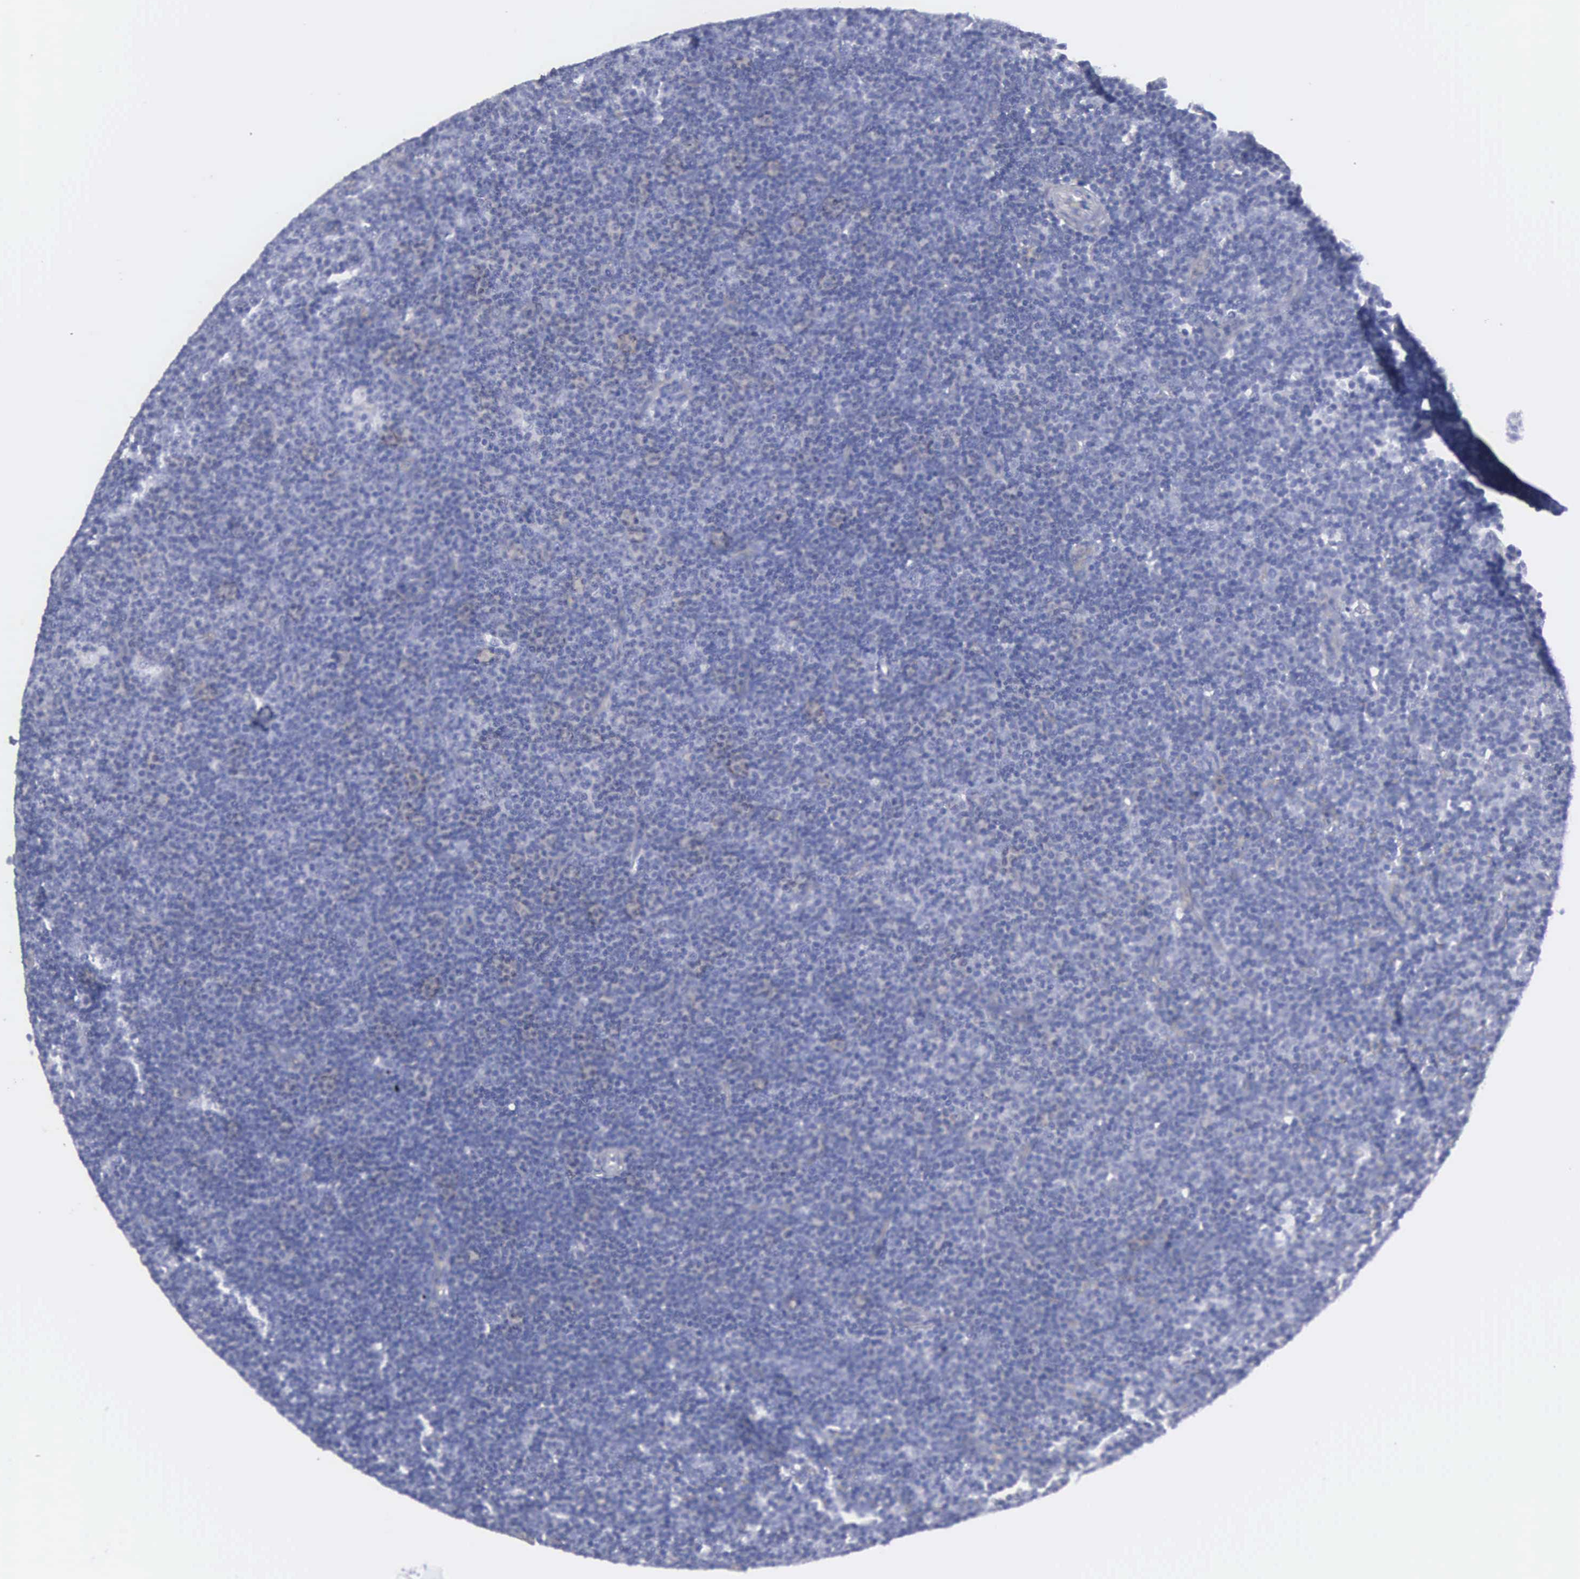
{"staining": {"intensity": "negative", "quantity": "none", "location": "none"}, "tissue": "lymphoma", "cell_type": "Tumor cells", "image_type": "cancer", "snomed": [{"axis": "morphology", "description": "Malignant lymphoma, non-Hodgkin's type, Low grade"}, {"axis": "topography", "description": "Lymph node"}], "caption": "An IHC histopathology image of malignant lymphoma, non-Hodgkin's type (low-grade) is shown. There is no staining in tumor cells of malignant lymphoma, non-Hodgkin's type (low-grade).", "gene": "CEP170B", "patient": {"sex": "male", "age": 57}}